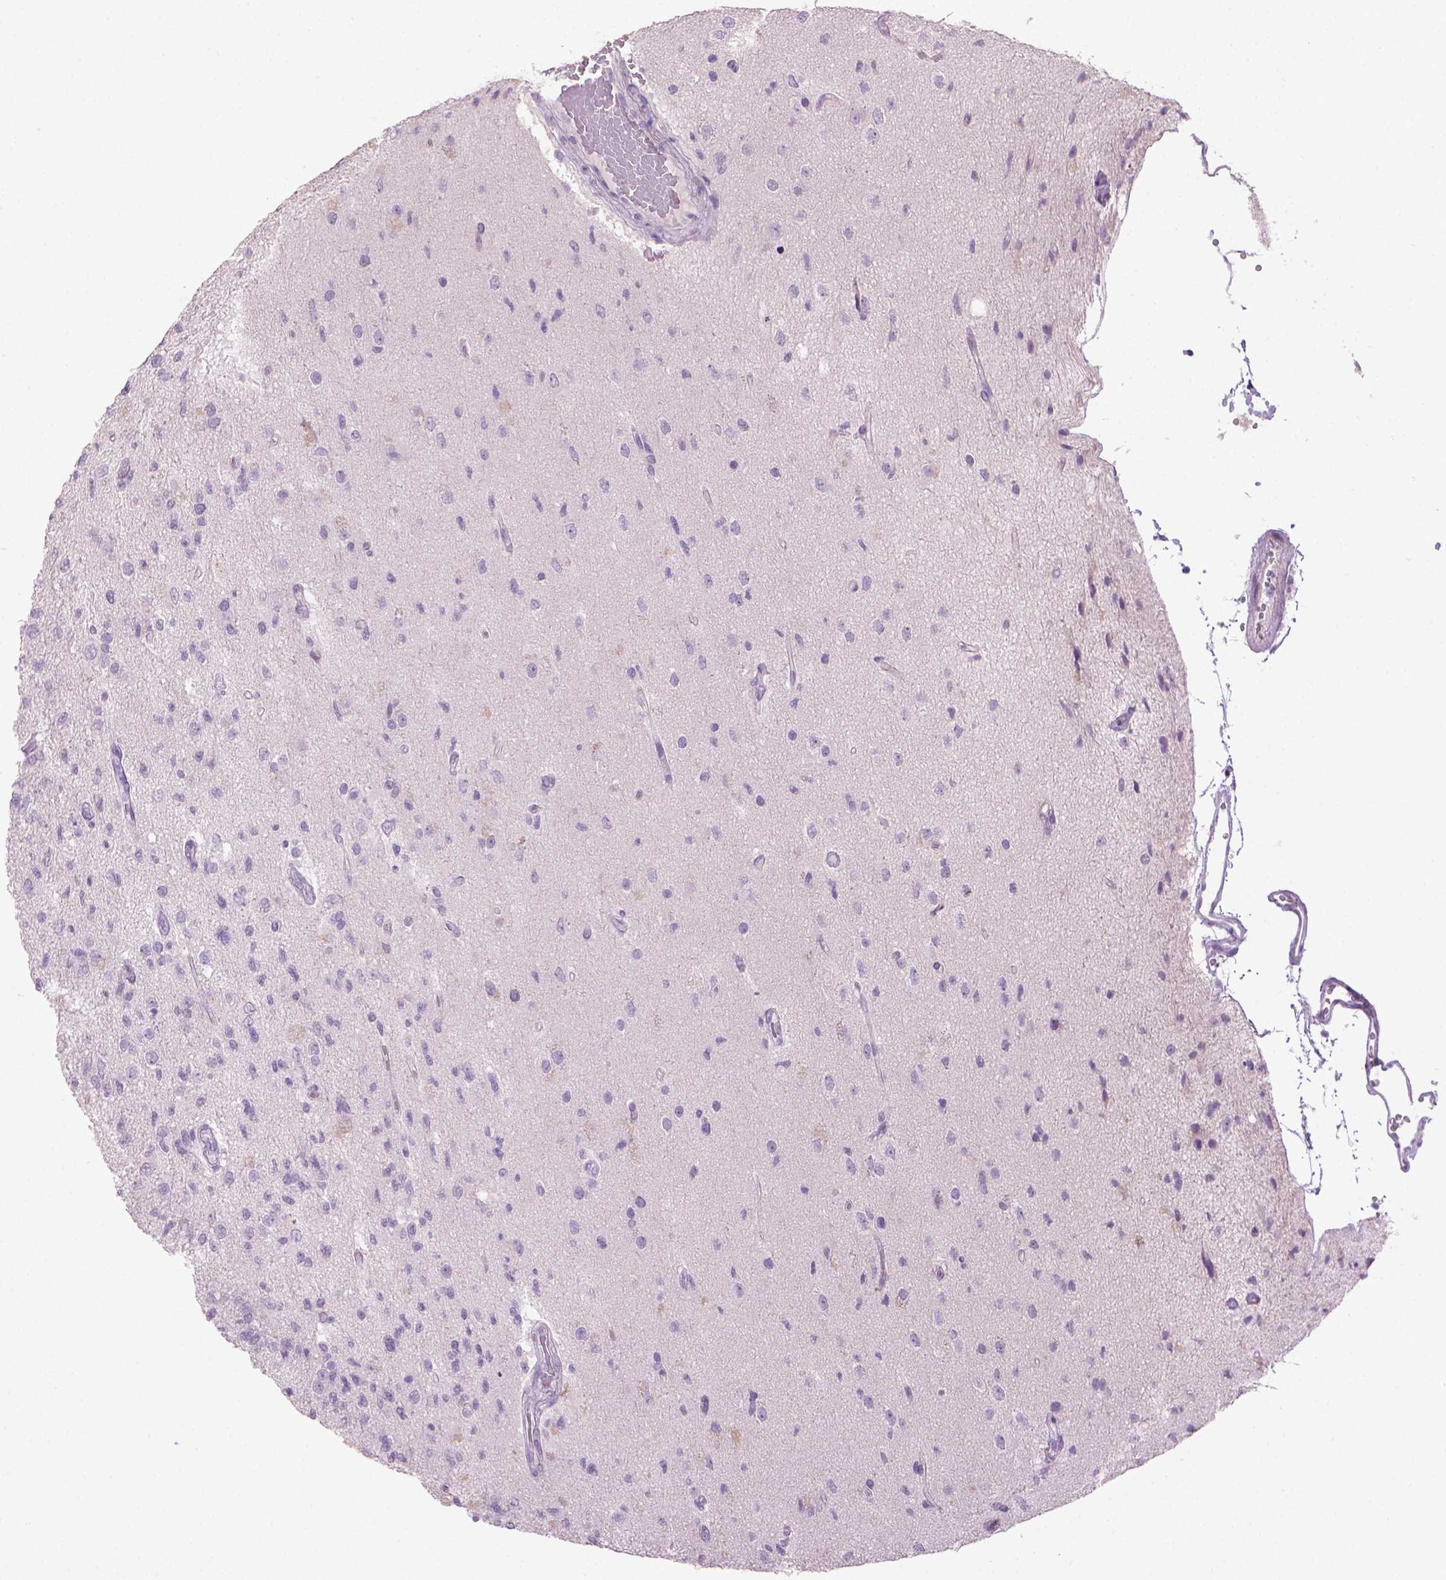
{"staining": {"intensity": "negative", "quantity": "none", "location": "none"}, "tissue": "glioma", "cell_type": "Tumor cells", "image_type": "cancer", "snomed": [{"axis": "morphology", "description": "Glioma, malignant, High grade"}, {"axis": "topography", "description": "Brain"}], "caption": "Micrograph shows no protein positivity in tumor cells of glioma tissue.", "gene": "MLANA", "patient": {"sex": "male", "age": 56}}